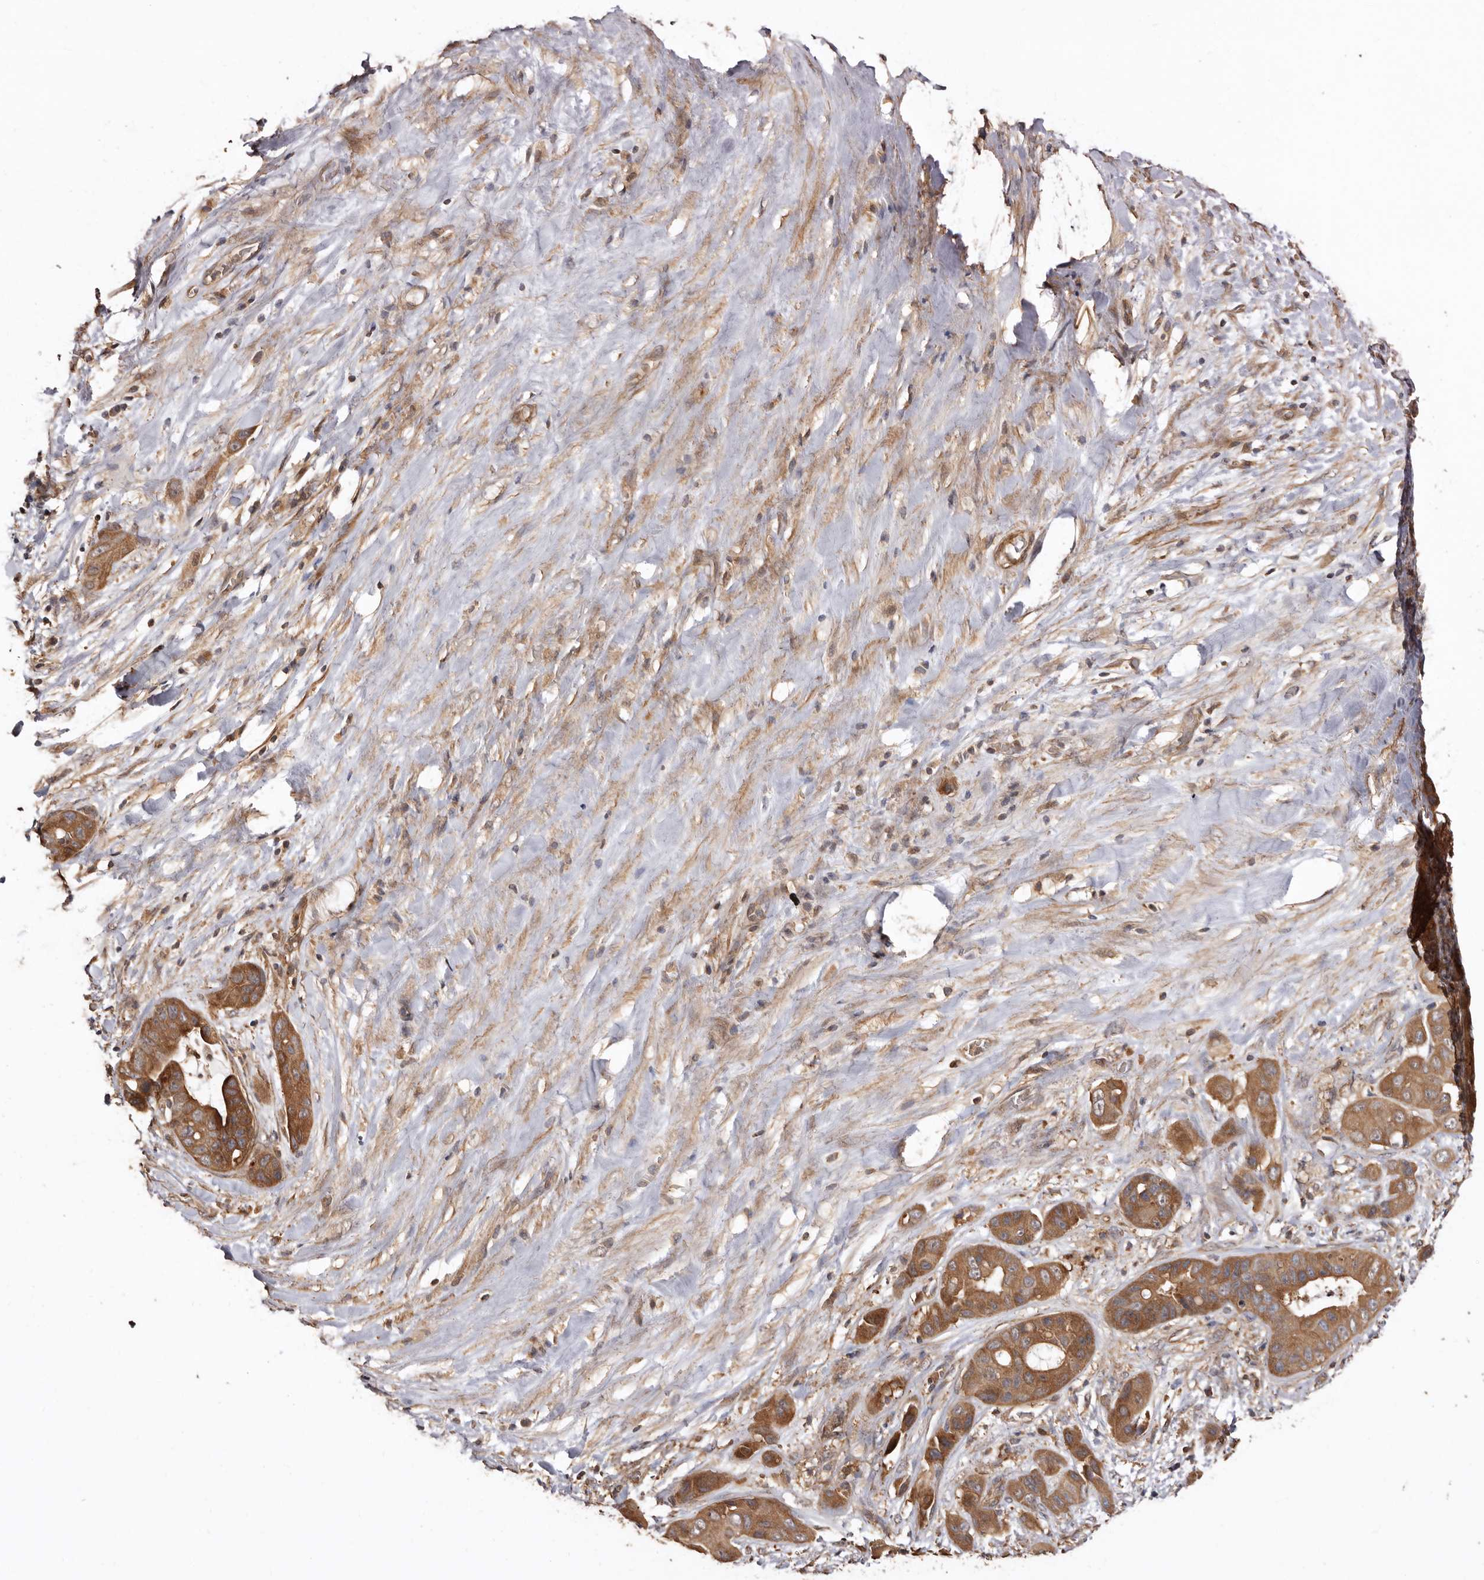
{"staining": {"intensity": "moderate", "quantity": ">75%", "location": "cytoplasmic/membranous"}, "tissue": "liver cancer", "cell_type": "Tumor cells", "image_type": "cancer", "snomed": [{"axis": "morphology", "description": "Cholangiocarcinoma"}, {"axis": "topography", "description": "Liver"}], "caption": "Protein expression analysis of liver cancer (cholangiocarcinoma) reveals moderate cytoplasmic/membranous positivity in about >75% of tumor cells. (Stains: DAB in brown, nuclei in blue, Microscopy: brightfield microscopy at high magnification).", "gene": "COQ8B", "patient": {"sex": "female", "age": 52}}